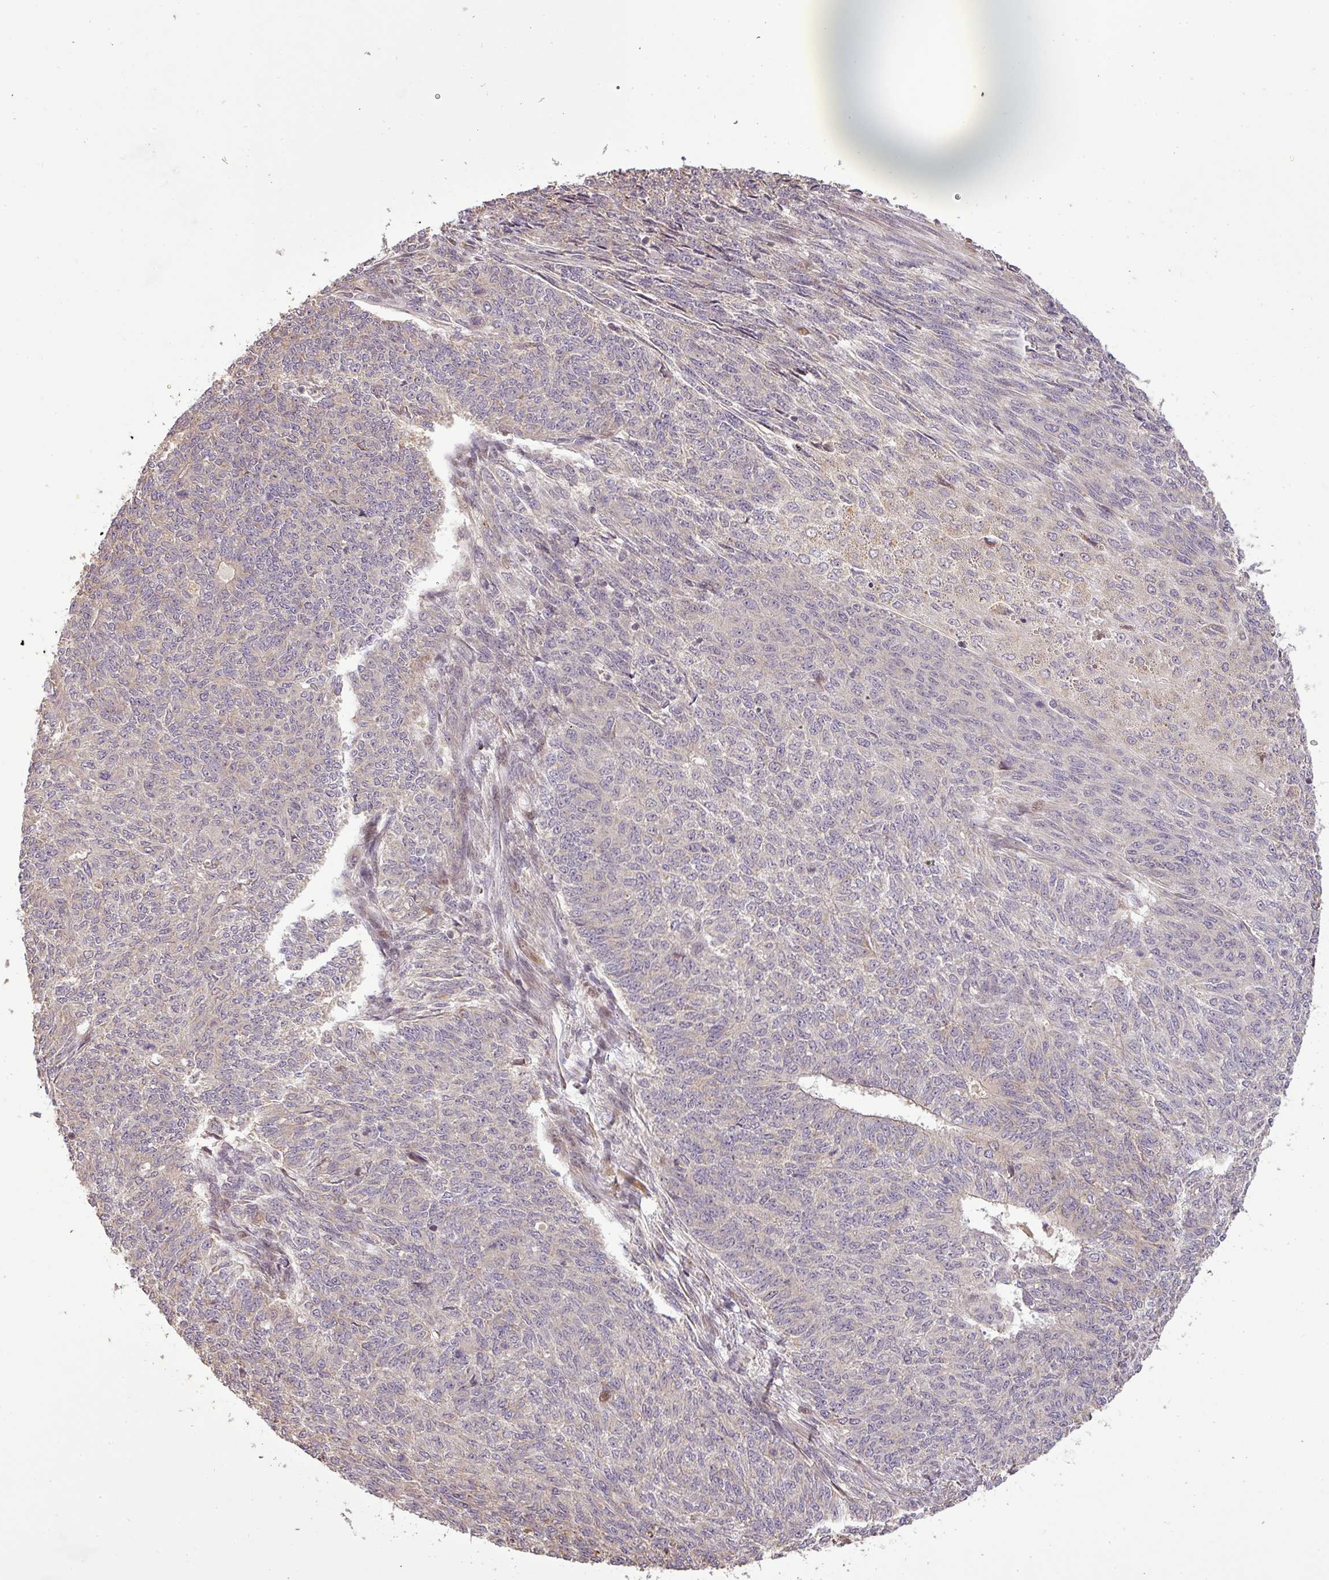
{"staining": {"intensity": "weak", "quantity": "<25%", "location": "cytoplasmic/membranous"}, "tissue": "endometrial cancer", "cell_type": "Tumor cells", "image_type": "cancer", "snomed": [{"axis": "morphology", "description": "Adenocarcinoma, NOS"}, {"axis": "topography", "description": "Endometrium"}], "caption": "Immunohistochemistry (IHC) micrograph of neoplastic tissue: human endometrial adenocarcinoma stained with DAB exhibits no significant protein positivity in tumor cells.", "gene": "FAIM", "patient": {"sex": "female", "age": 32}}